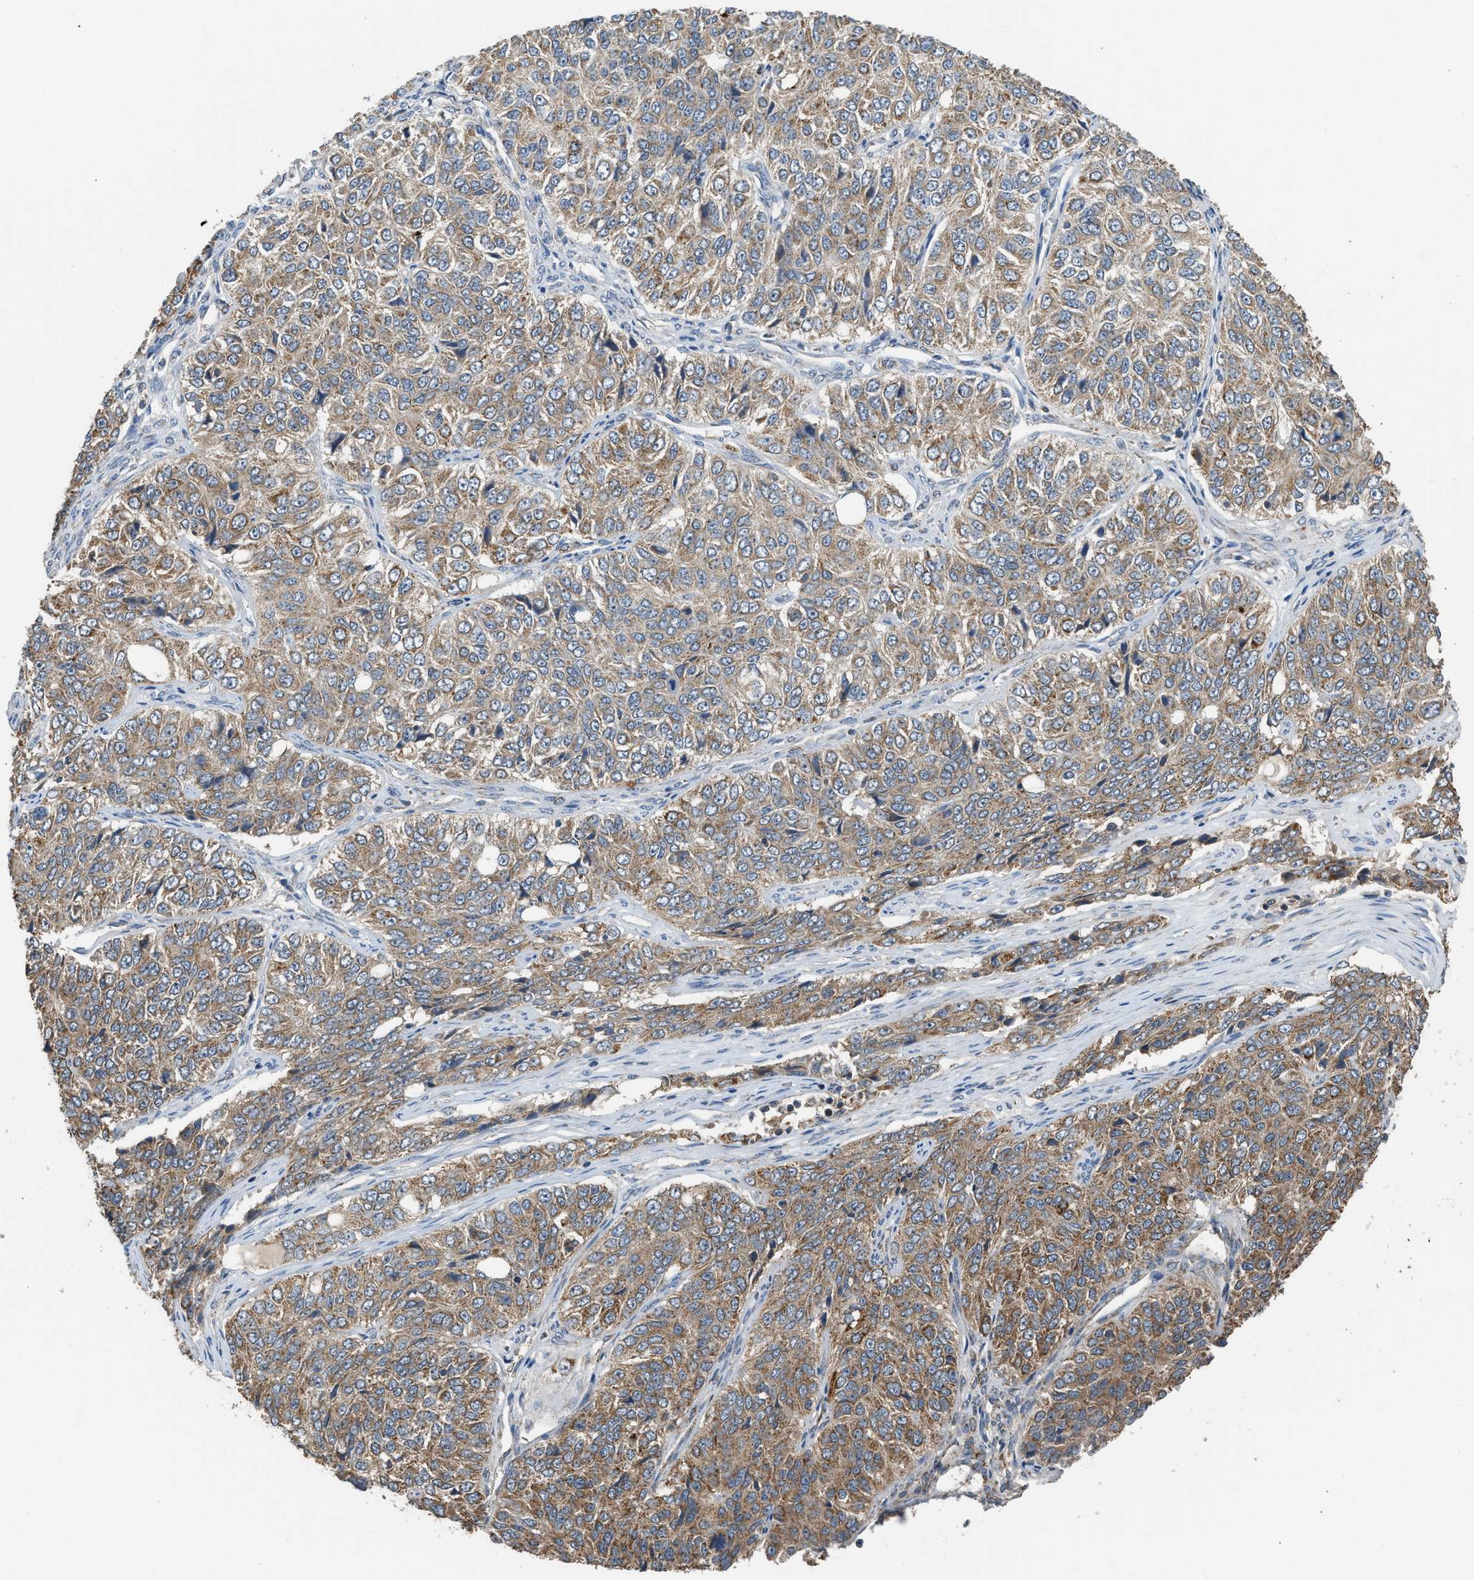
{"staining": {"intensity": "moderate", "quantity": ">75%", "location": "cytoplasmic/membranous"}, "tissue": "ovarian cancer", "cell_type": "Tumor cells", "image_type": "cancer", "snomed": [{"axis": "morphology", "description": "Carcinoma, endometroid"}, {"axis": "topography", "description": "Ovary"}], "caption": "A micrograph showing moderate cytoplasmic/membranous positivity in approximately >75% of tumor cells in ovarian cancer (endometroid carcinoma), as visualized by brown immunohistochemical staining.", "gene": "STARD3", "patient": {"sex": "female", "age": 51}}